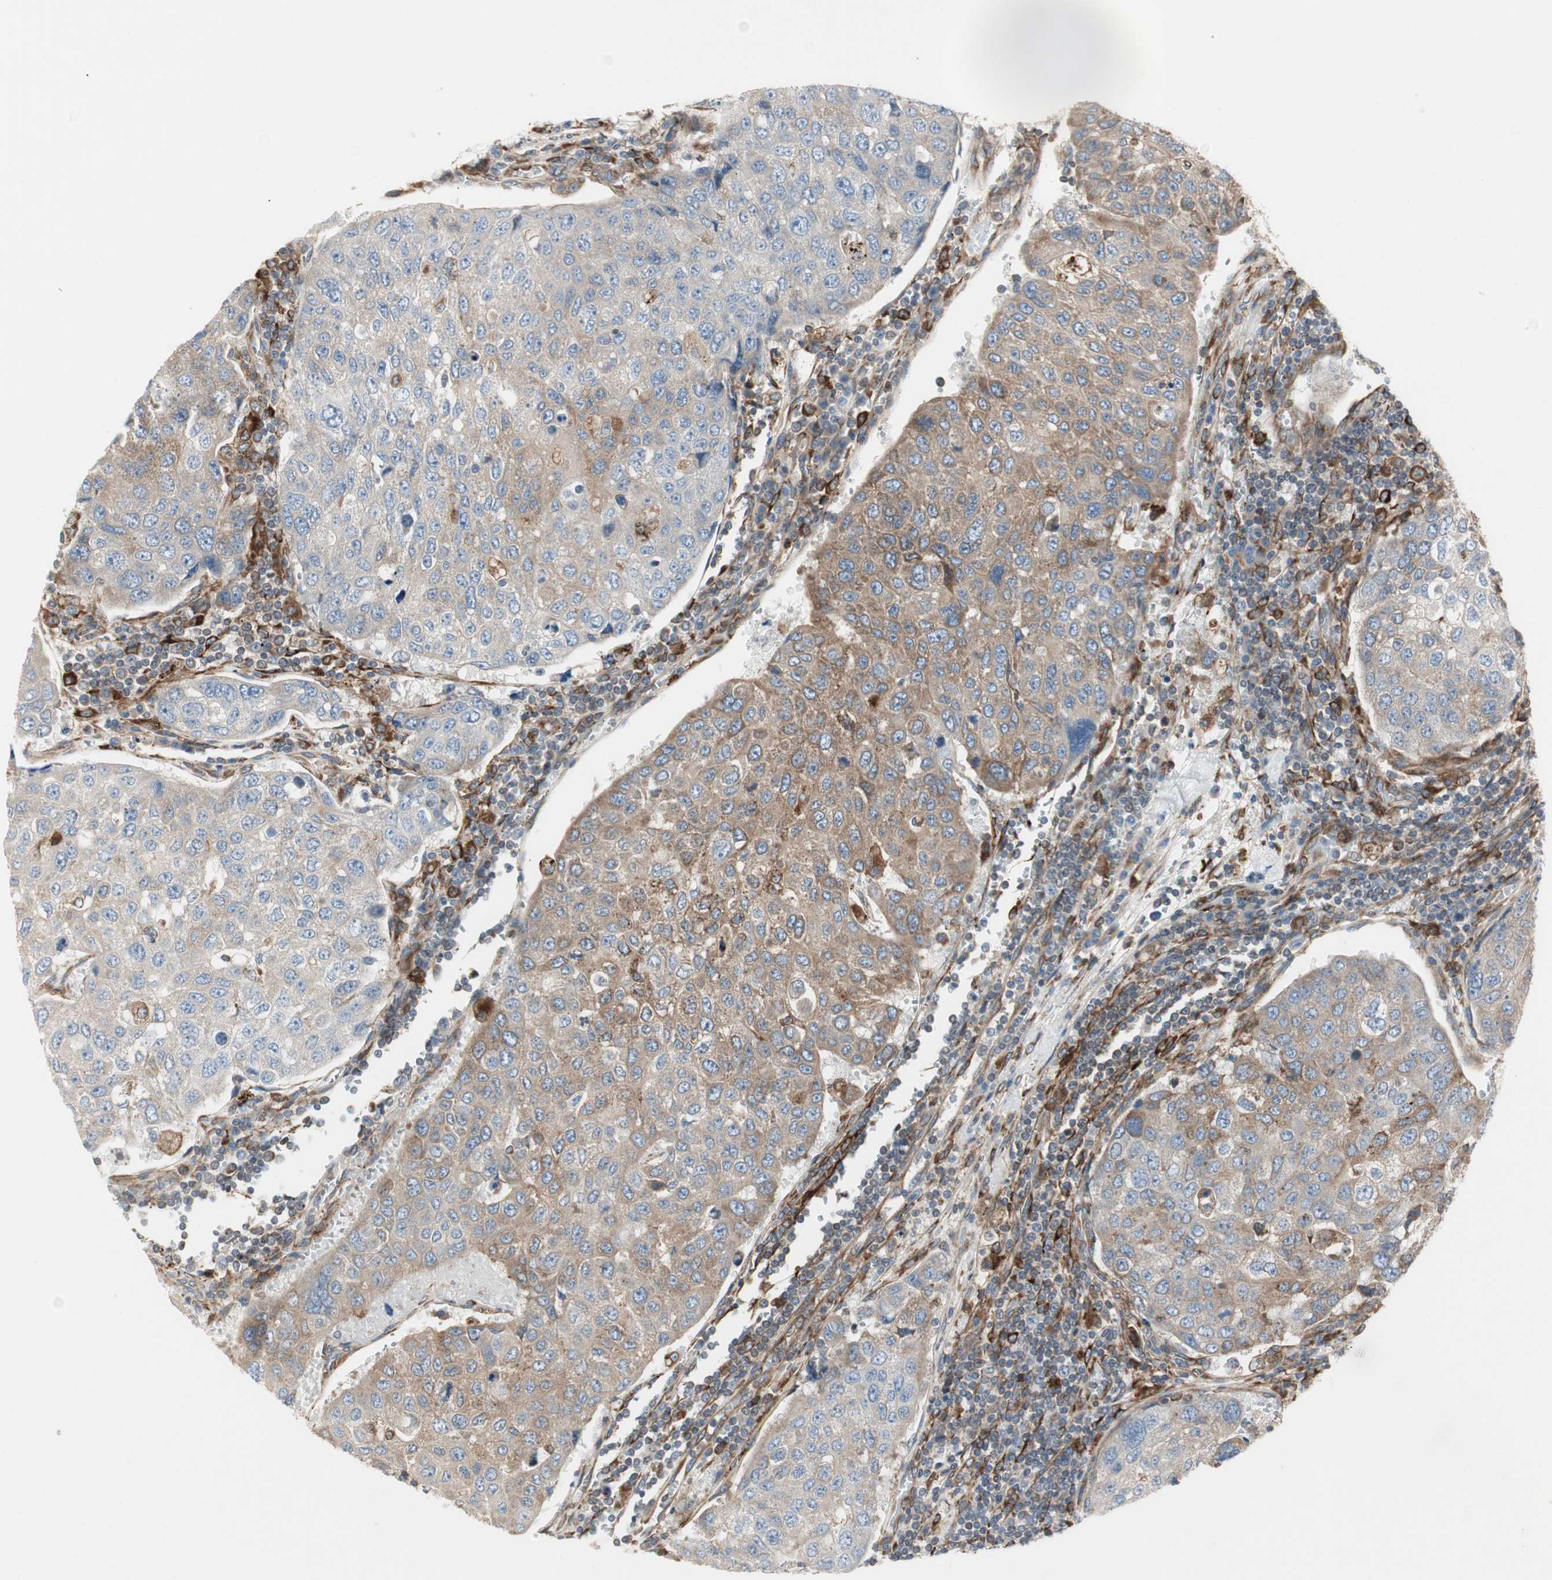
{"staining": {"intensity": "moderate", "quantity": ">75%", "location": "cytoplasmic/membranous"}, "tissue": "urothelial cancer", "cell_type": "Tumor cells", "image_type": "cancer", "snomed": [{"axis": "morphology", "description": "Urothelial carcinoma, High grade"}, {"axis": "topography", "description": "Lymph node"}, {"axis": "topography", "description": "Urinary bladder"}], "caption": "Protein staining demonstrates moderate cytoplasmic/membranous expression in approximately >75% of tumor cells in urothelial cancer.", "gene": "H6PD", "patient": {"sex": "male", "age": 51}}